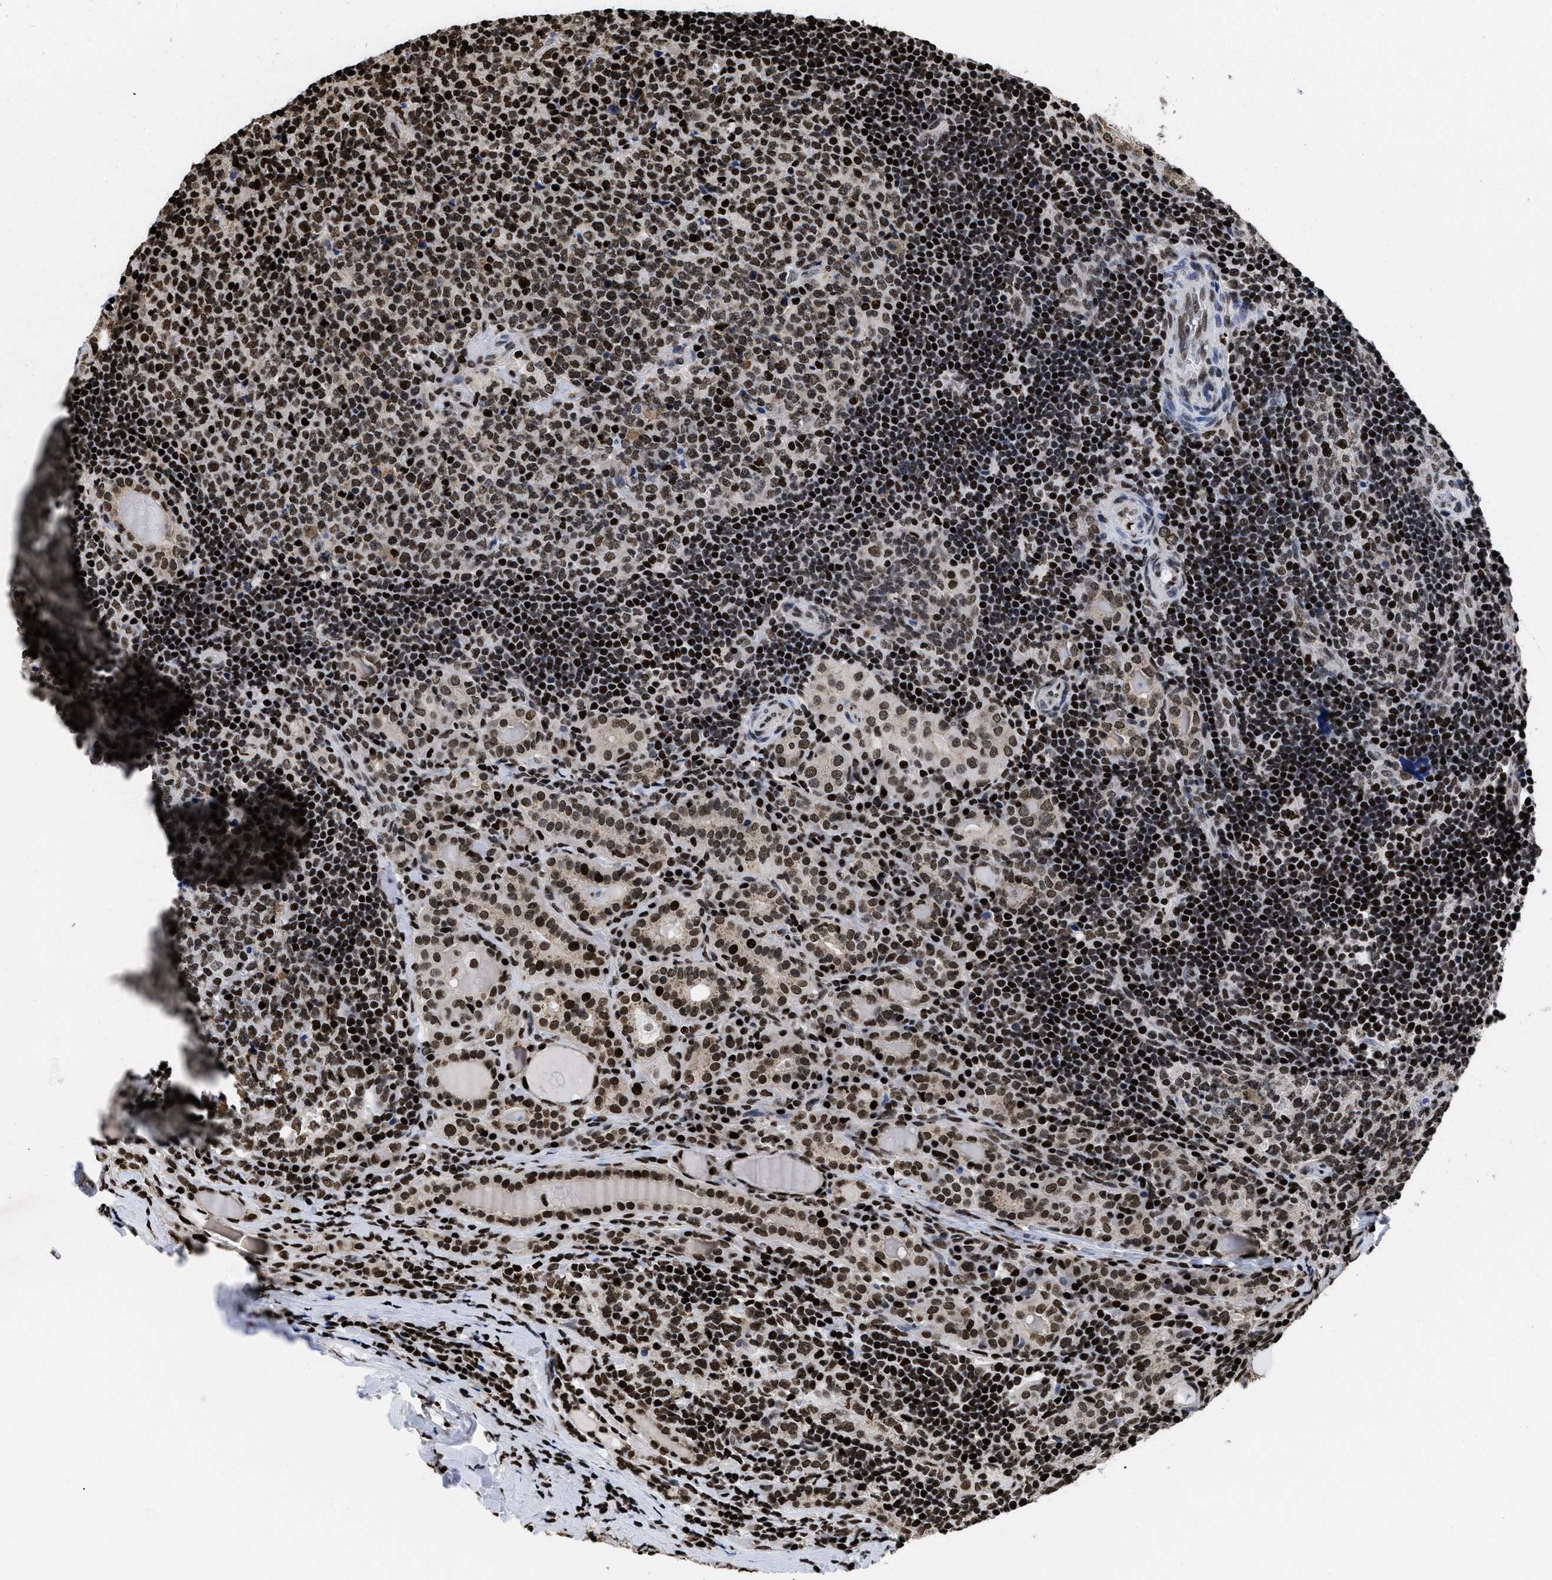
{"staining": {"intensity": "moderate", "quantity": ">75%", "location": "nuclear"}, "tissue": "thyroid cancer", "cell_type": "Tumor cells", "image_type": "cancer", "snomed": [{"axis": "morphology", "description": "Papillary adenocarcinoma, NOS"}, {"axis": "topography", "description": "Thyroid gland"}], "caption": "DAB (3,3'-diaminobenzidine) immunohistochemical staining of papillary adenocarcinoma (thyroid) shows moderate nuclear protein positivity in approximately >75% of tumor cells.", "gene": "CALHM3", "patient": {"sex": "female", "age": 42}}